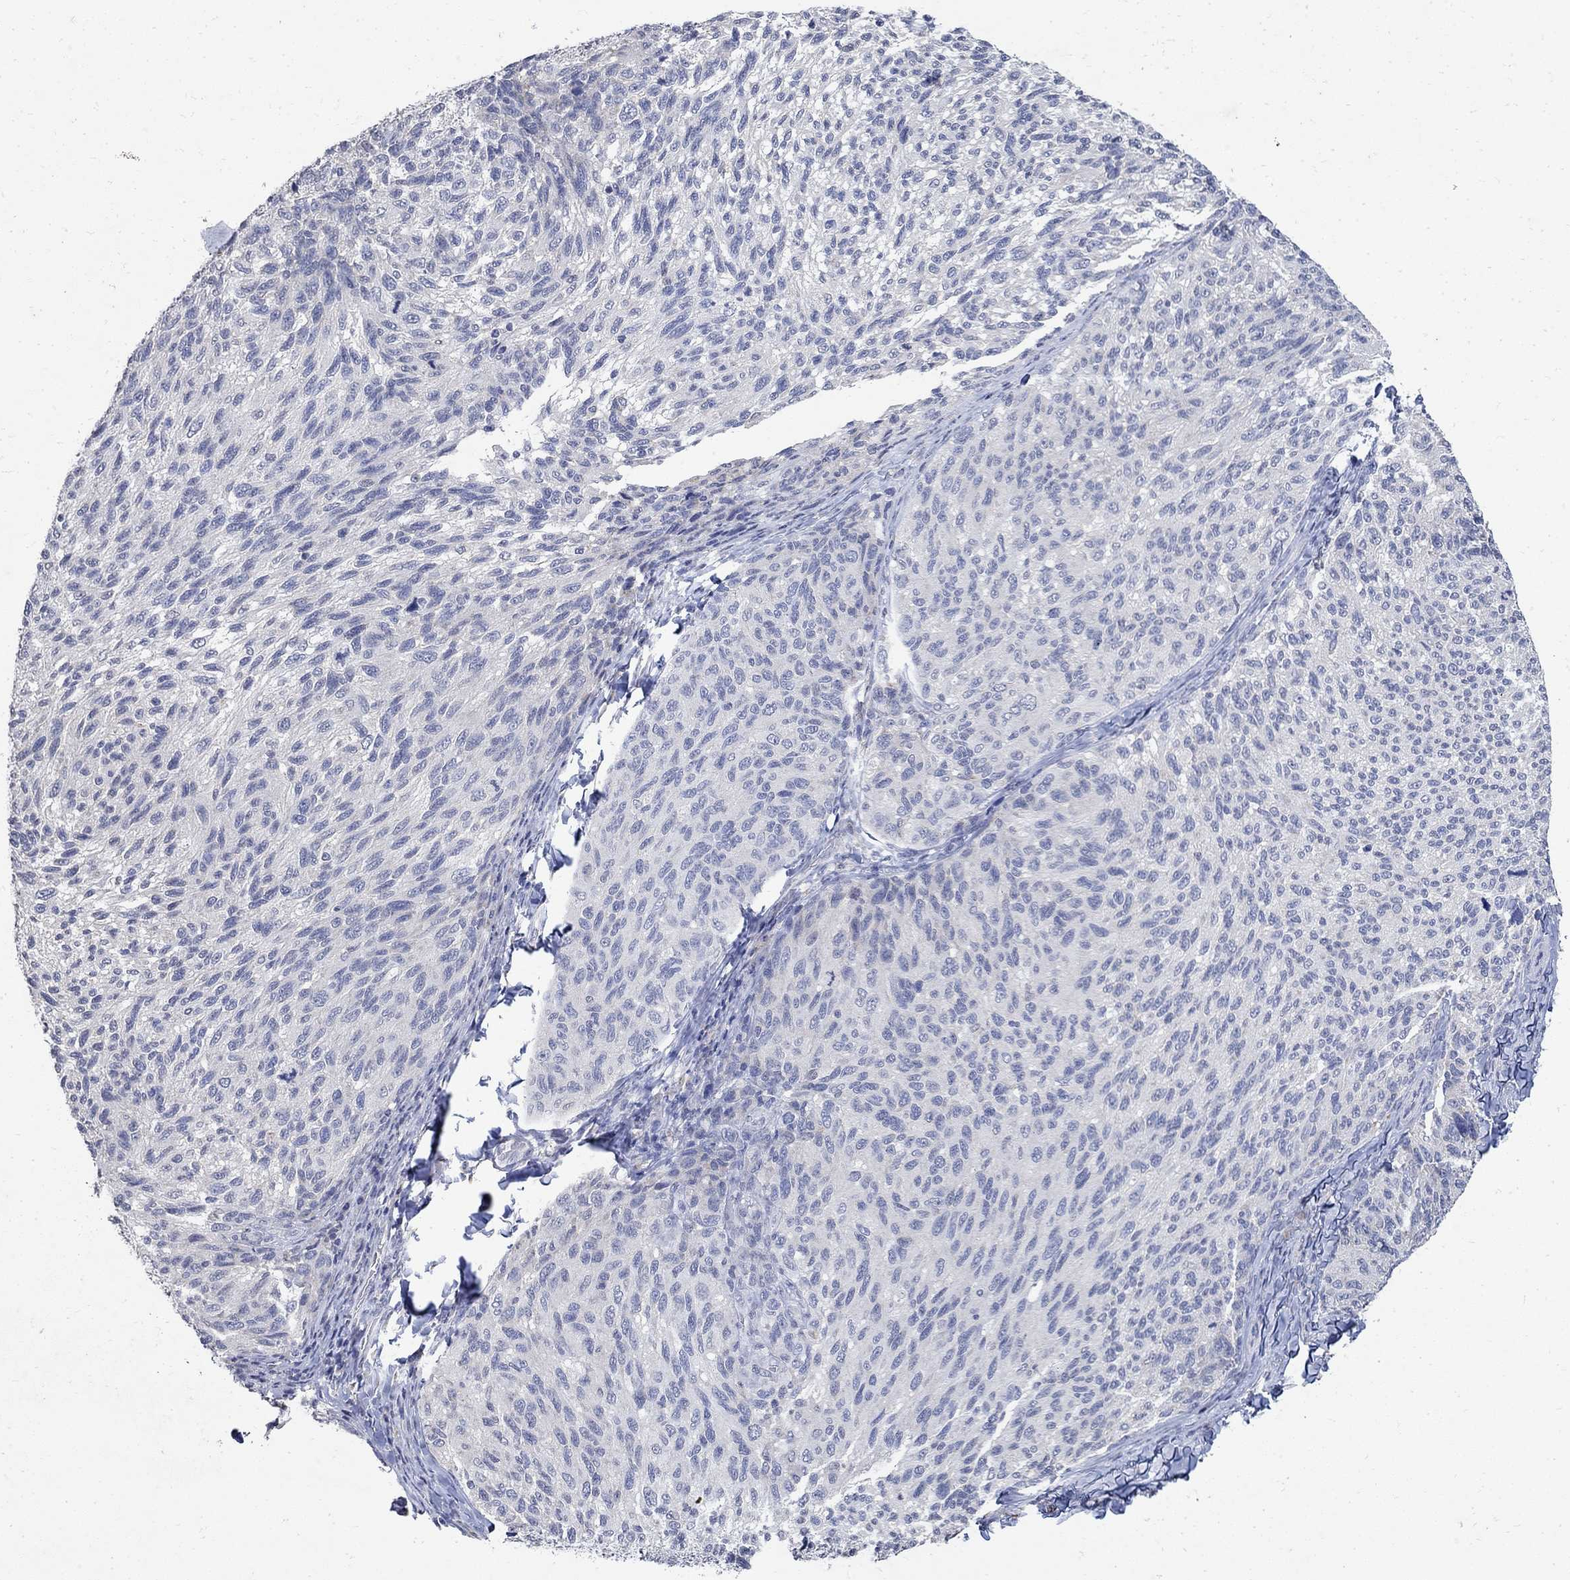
{"staining": {"intensity": "negative", "quantity": "none", "location": "none"}, "tissue": "melanoma", "cell_type": "Tumor cells", "image_type": "cancer", "snomed": [{"axis": "morphology", "description": "Malignant melanoma, NOS"}, {"axis": "topography", "description": "Skin"}], "caption": "Protein analysis of malignant melanoma reveals no significant positivity in tumor cells.", "gene": "TMEM169", "patient": {"sex": "female", "age": 73}}